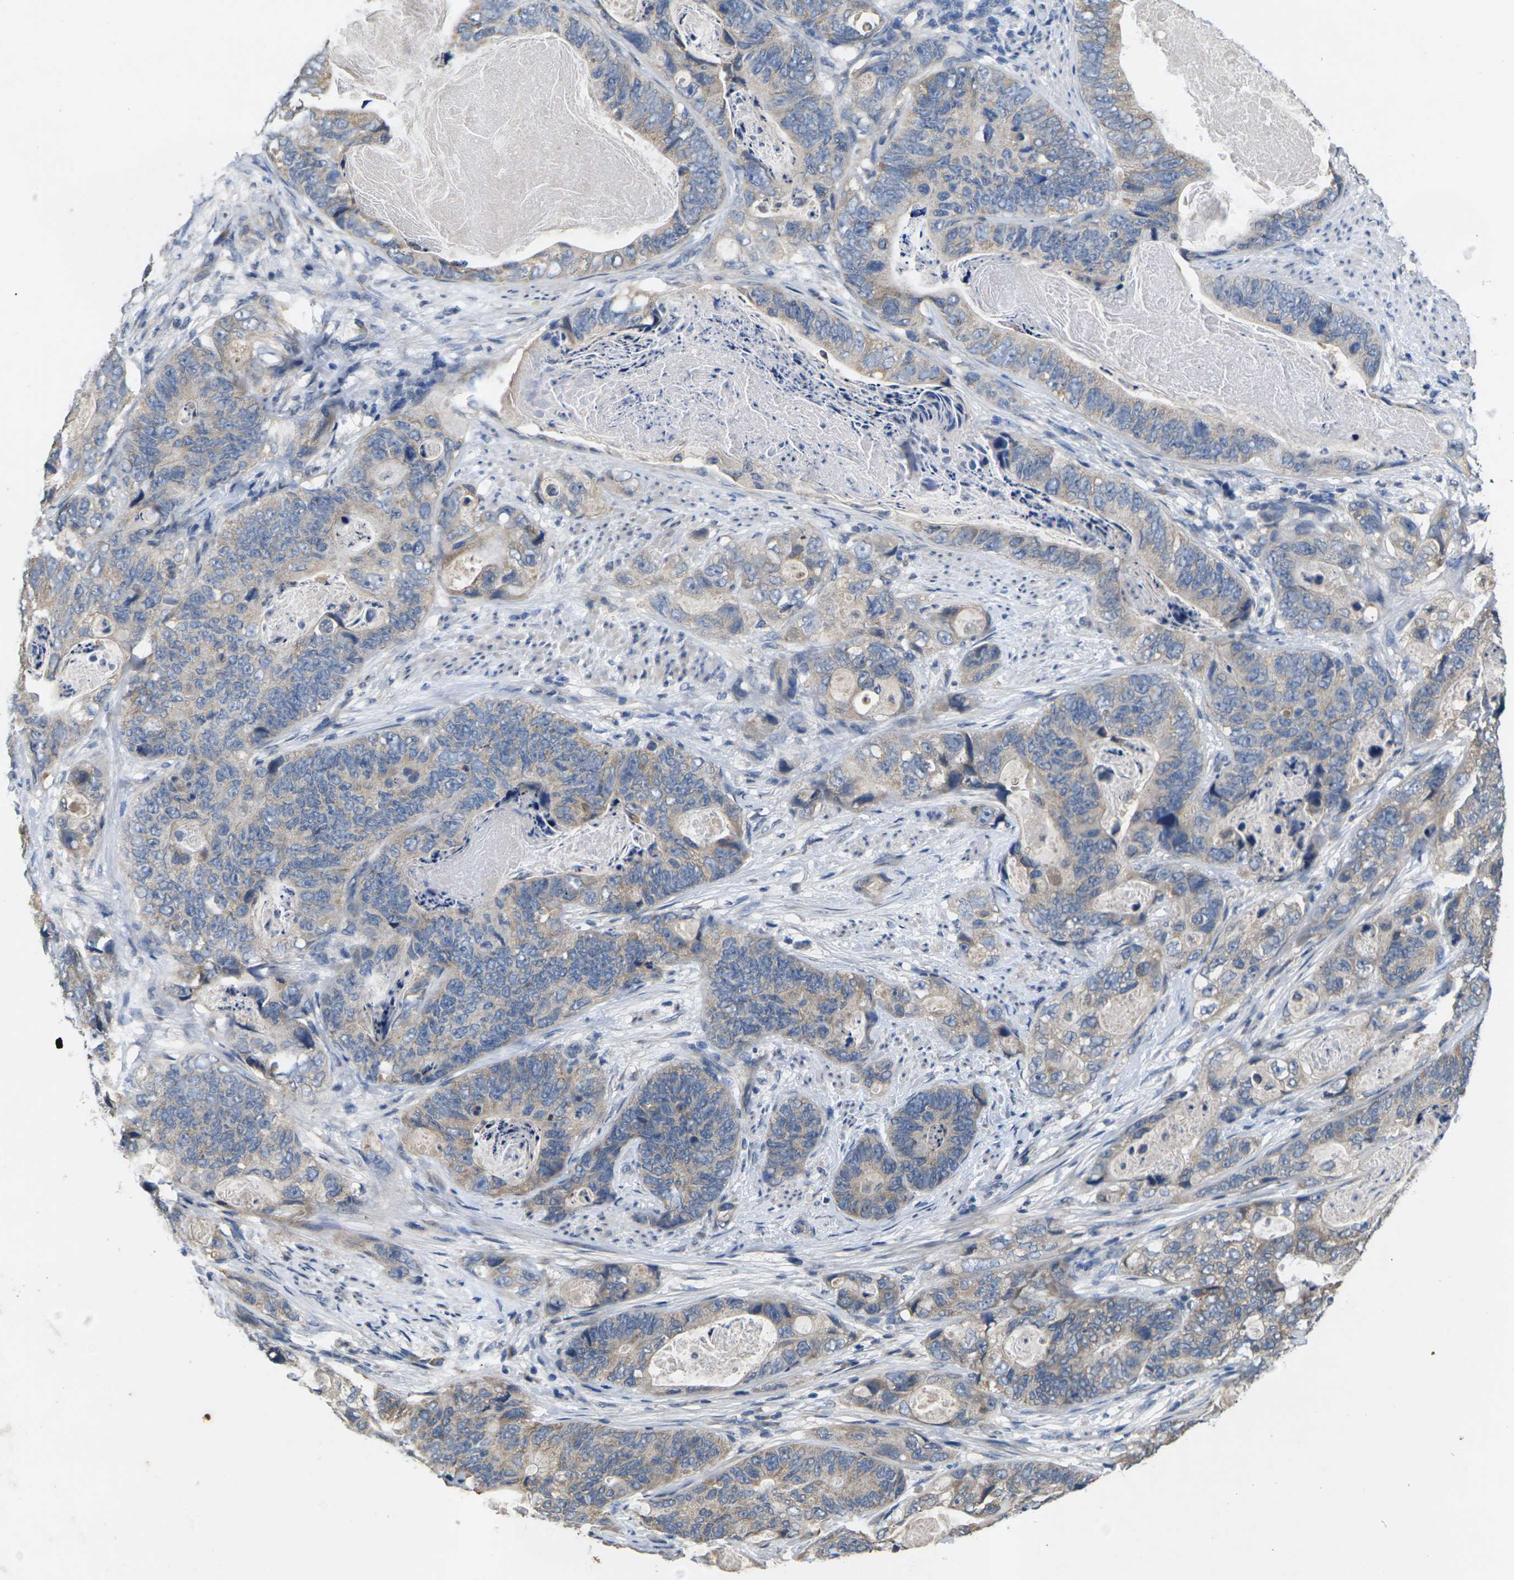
{"staining": {"intensity": "weak", "quantity": ">75%", "location": "cytoplasmic/membranous"}, "tissue": "stomach cancer", "cell_type": "Tumor cells", "image_type": "cancer", "snomed": [{"axis": "morphology", "description": "Adenocarcinoma, NOS"}, {"axis": "topography", "description": "Stomach"}], "caption": "Weak cytoplasmic/membranous protein expression is identified in about >75% of tumor cells in stomach cancer.", "gene": "SLC2A2", "patient": {"sex": "female", "age": 89}}